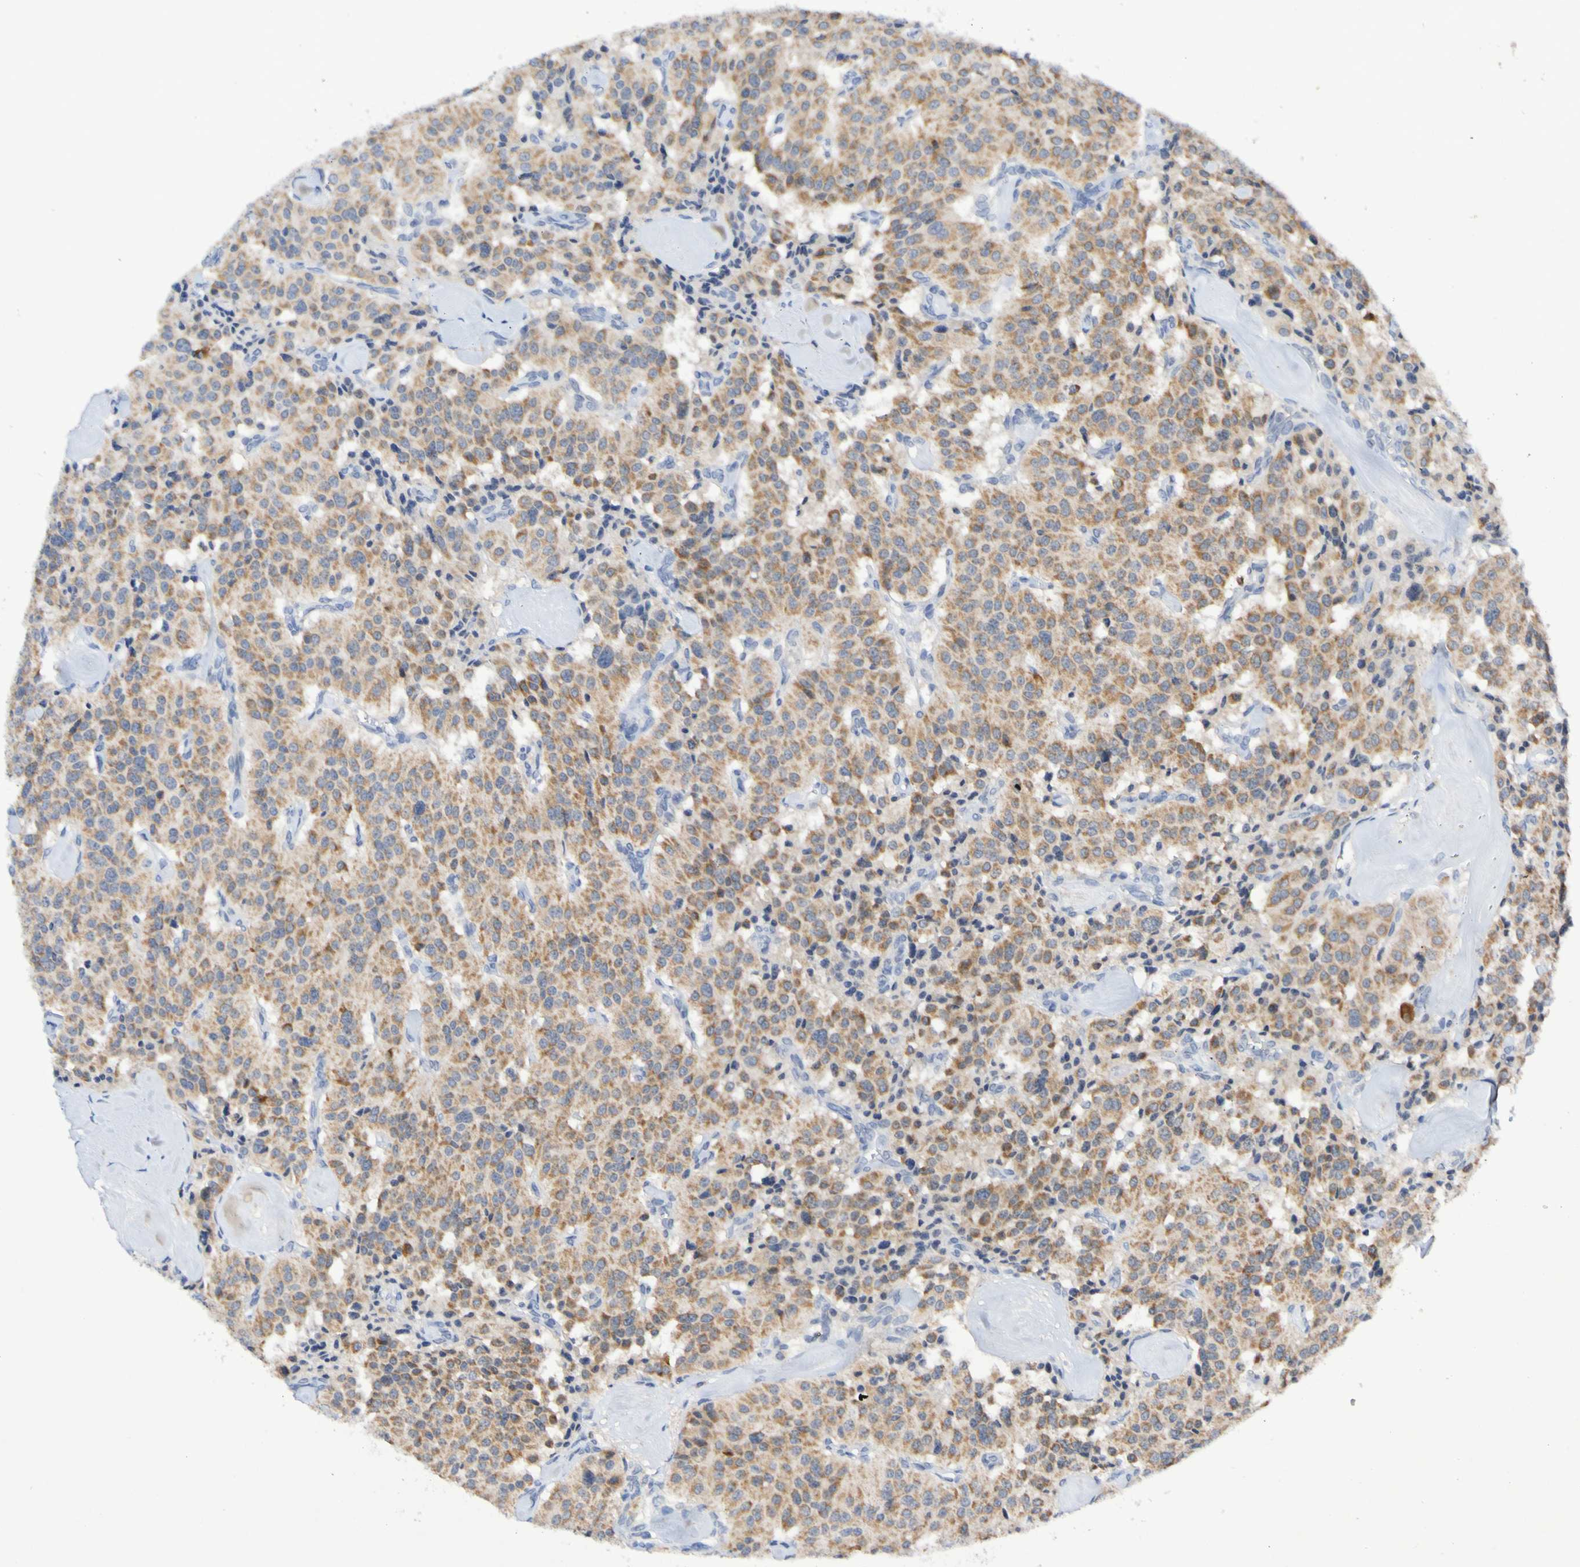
{"staining": {"intensity": "moderate", "quantity": ">75%", "location": "cytoplasmic/membranous"}, "tissue": "carcinoid", "cell_type": "Tumor cells", "image_type": "cancer", "snomed": [{"axis": "morphology", "description": "Carcinoid, malignant, NOS"}, {"axis": "topography", "description": "Lung"}], "caption": "This histopathology image demonstrates malignant carcinoid stained with IHC to label a protein in brown. The cytoplasmic/membranous of tumor cells show moderate positivity for the protein. Nuclei are counter-stained blue.", "gene": "PTP4A2", "patient": {"sex": "male", "age": 30}}